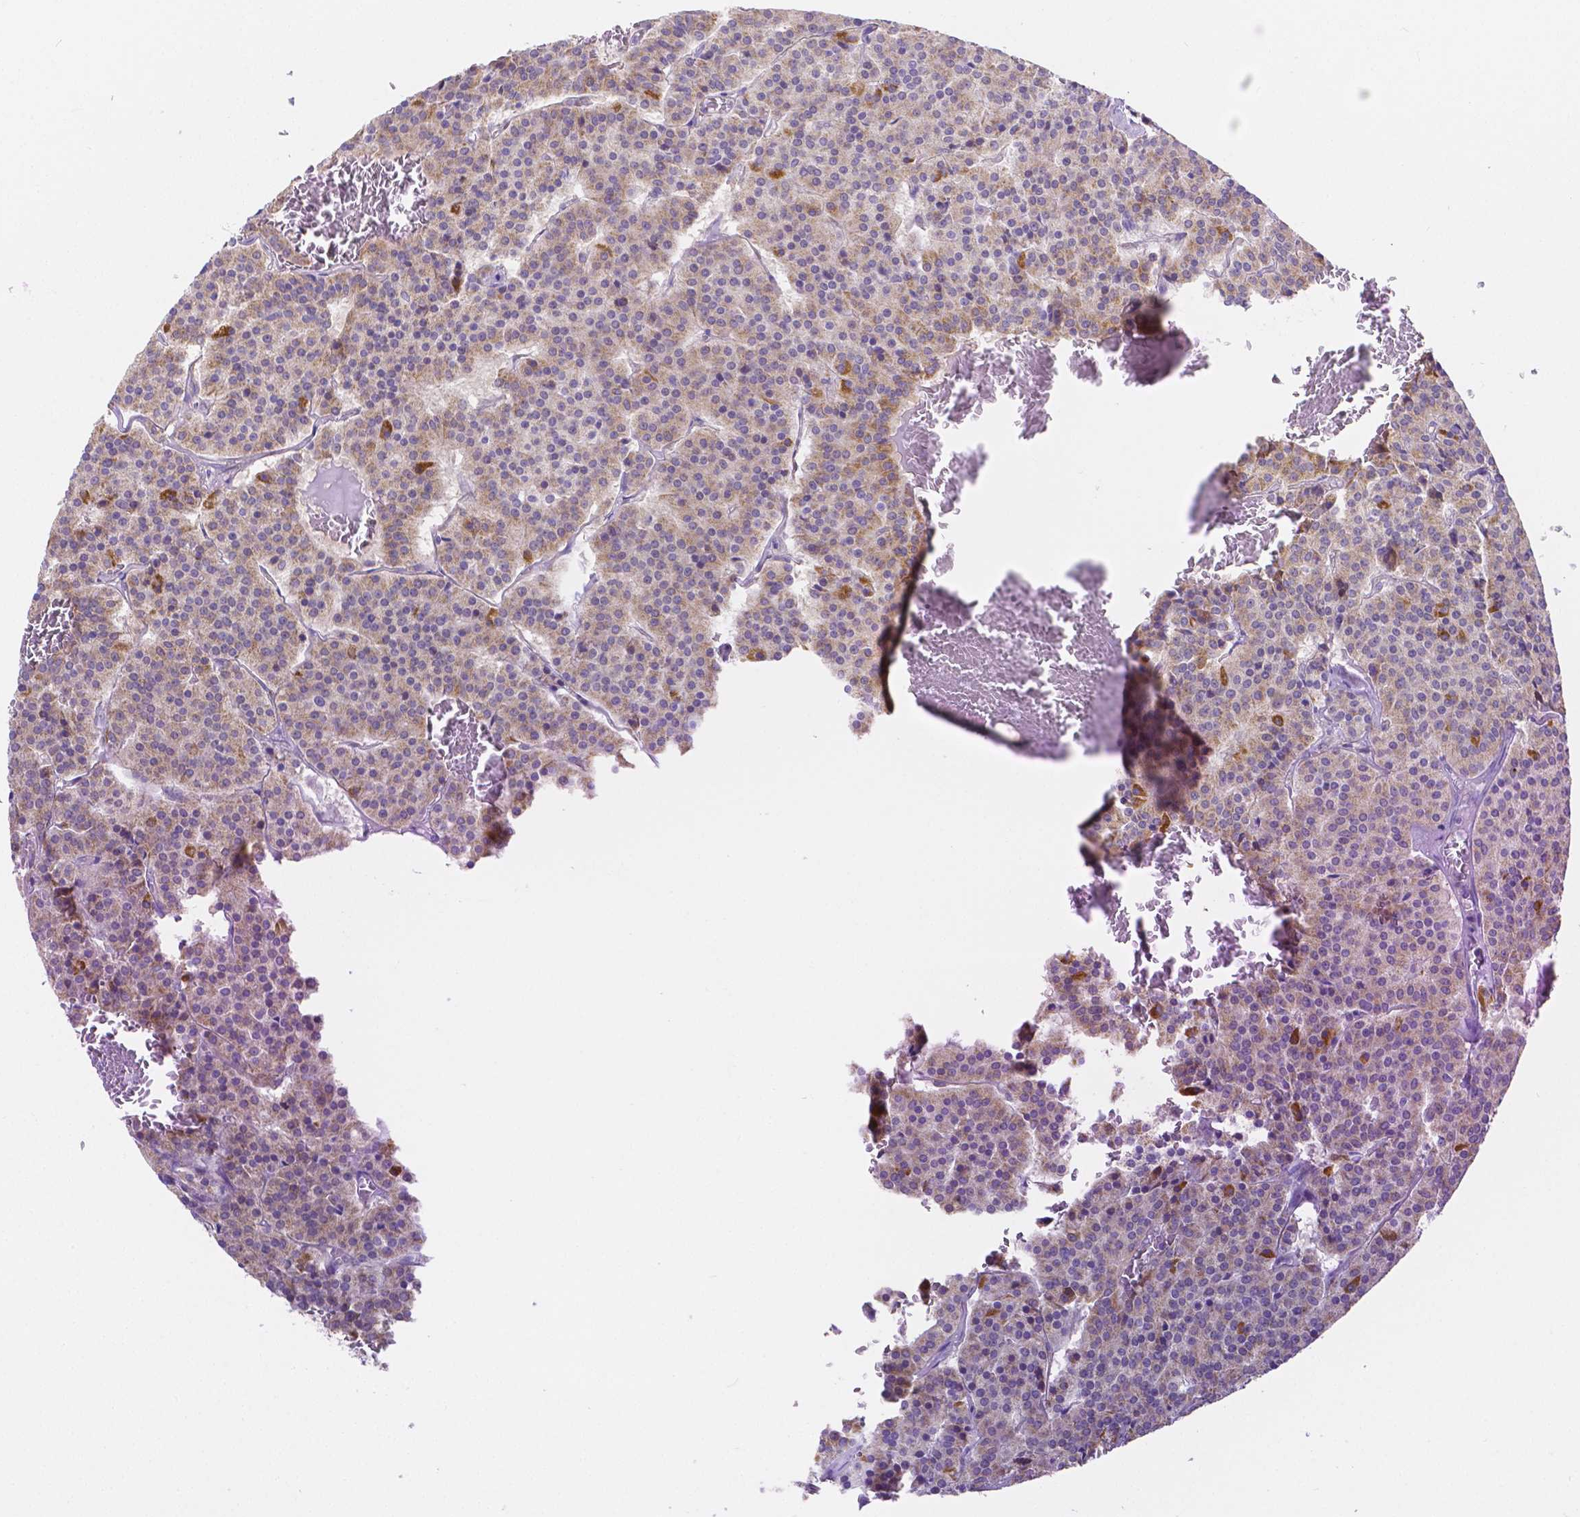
{"staining": {"intensity": "strong", "quantity": "<25%", "location": "cytoplasmic/membranous"}, "tissue": "carcinoid", "cell_type": "Tumor cells", "image_type": "cancer", "snomed": [{"axis": "morphology", "description": "Carcinoid, malignant, NOS"}, {"axis": "topography", "description": "Lung"}], "caption": "Carcinoid stained with immunohistochemistry exhibits strong cytoplasmic/membranous positivity in about <25% of tumor cells.", "gene": "SGTB", "patient": {"sex": "male", "age": 70}}